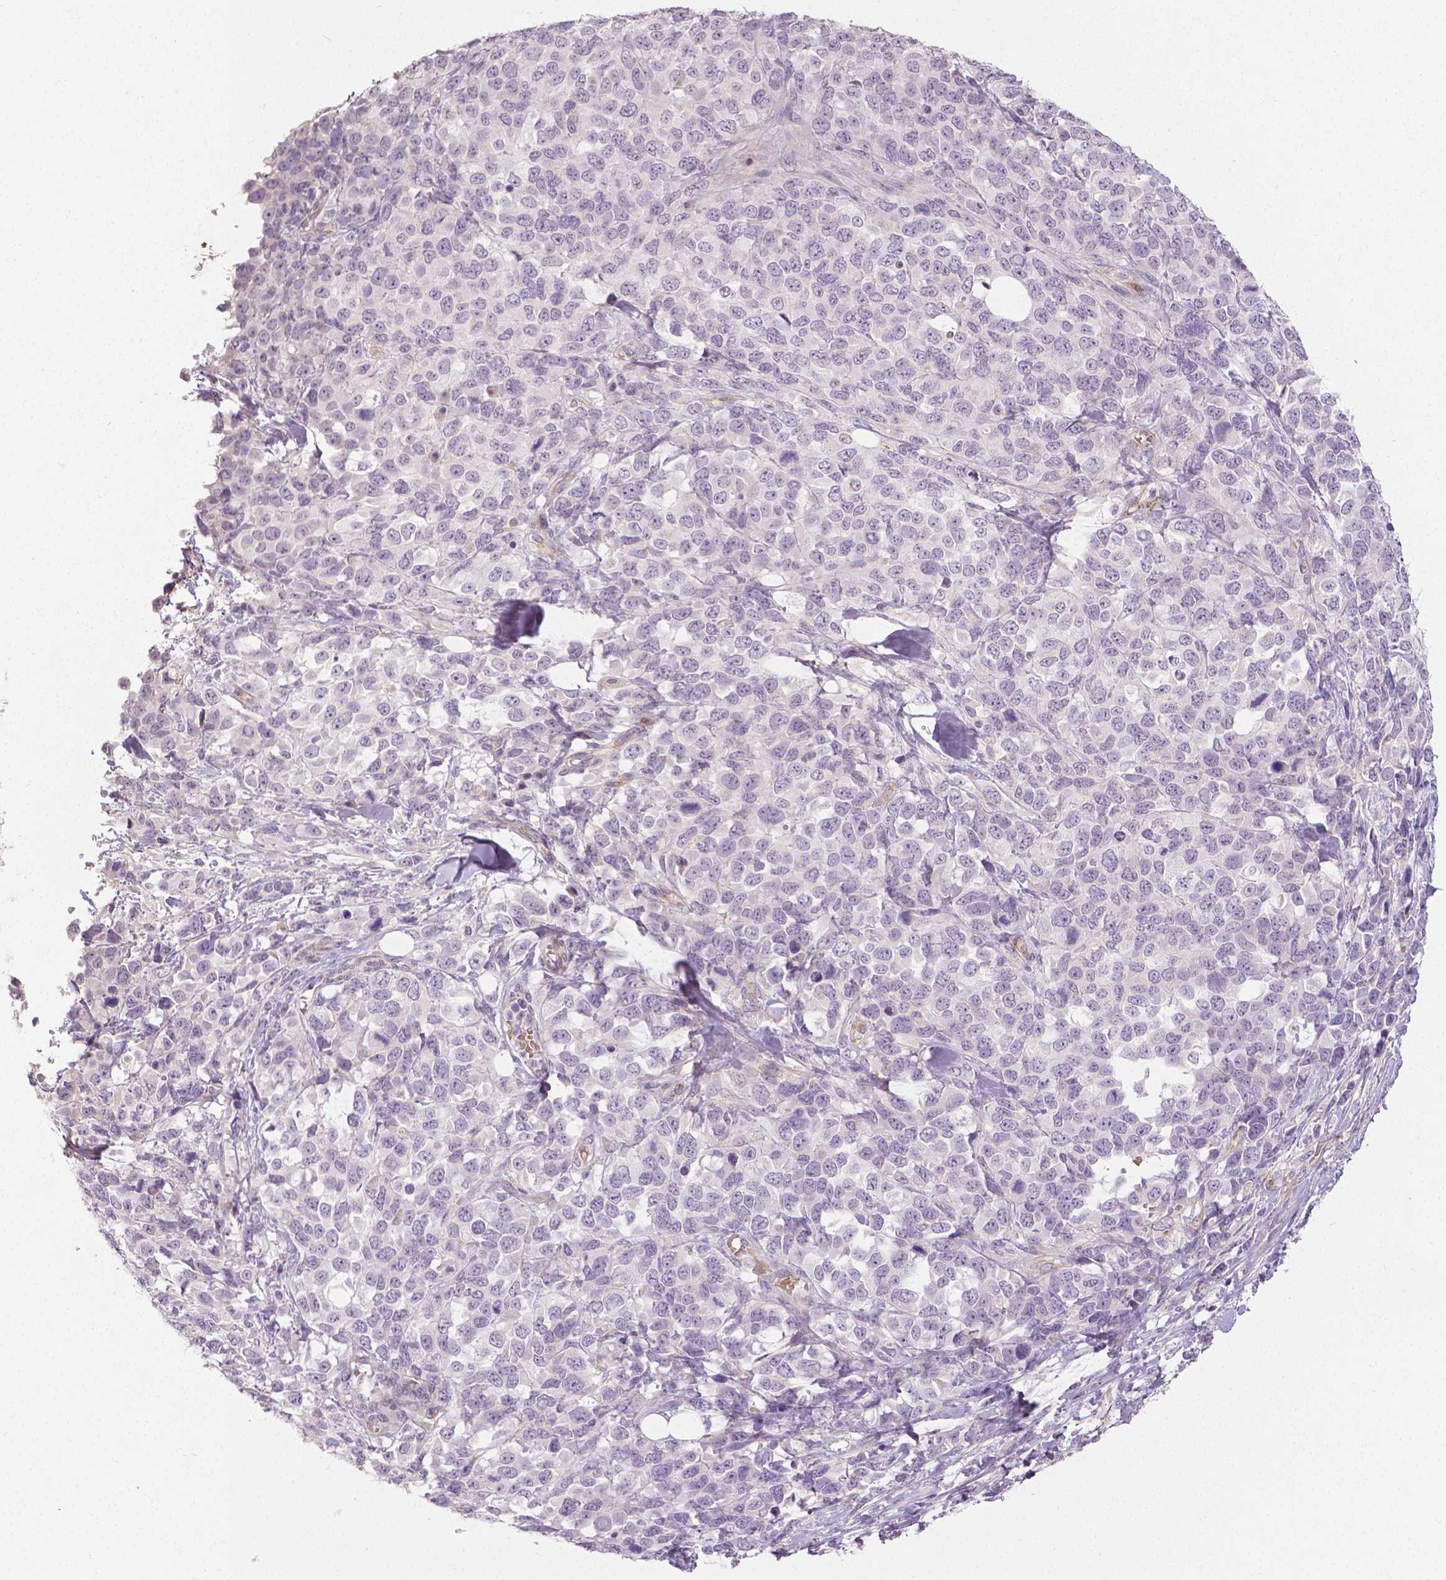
{"staining": {"intensity": "negative", "quantity": "none", "location": "none"}, "tissue": "melanoma", "cell_type": "Tumor cells", "image_type": "cancer", "snomed": [{"axis": "morphology", "description": "Malignant melanoma, Metastatic site"}, {"axis": "topography", "description": "Skin"}], "caption": "This is an immunohistochemistry image of human melanoma. There is no expression in tumor cells.", "gene": "FLT1", "patient": {"sex": "male", "age": 84}}